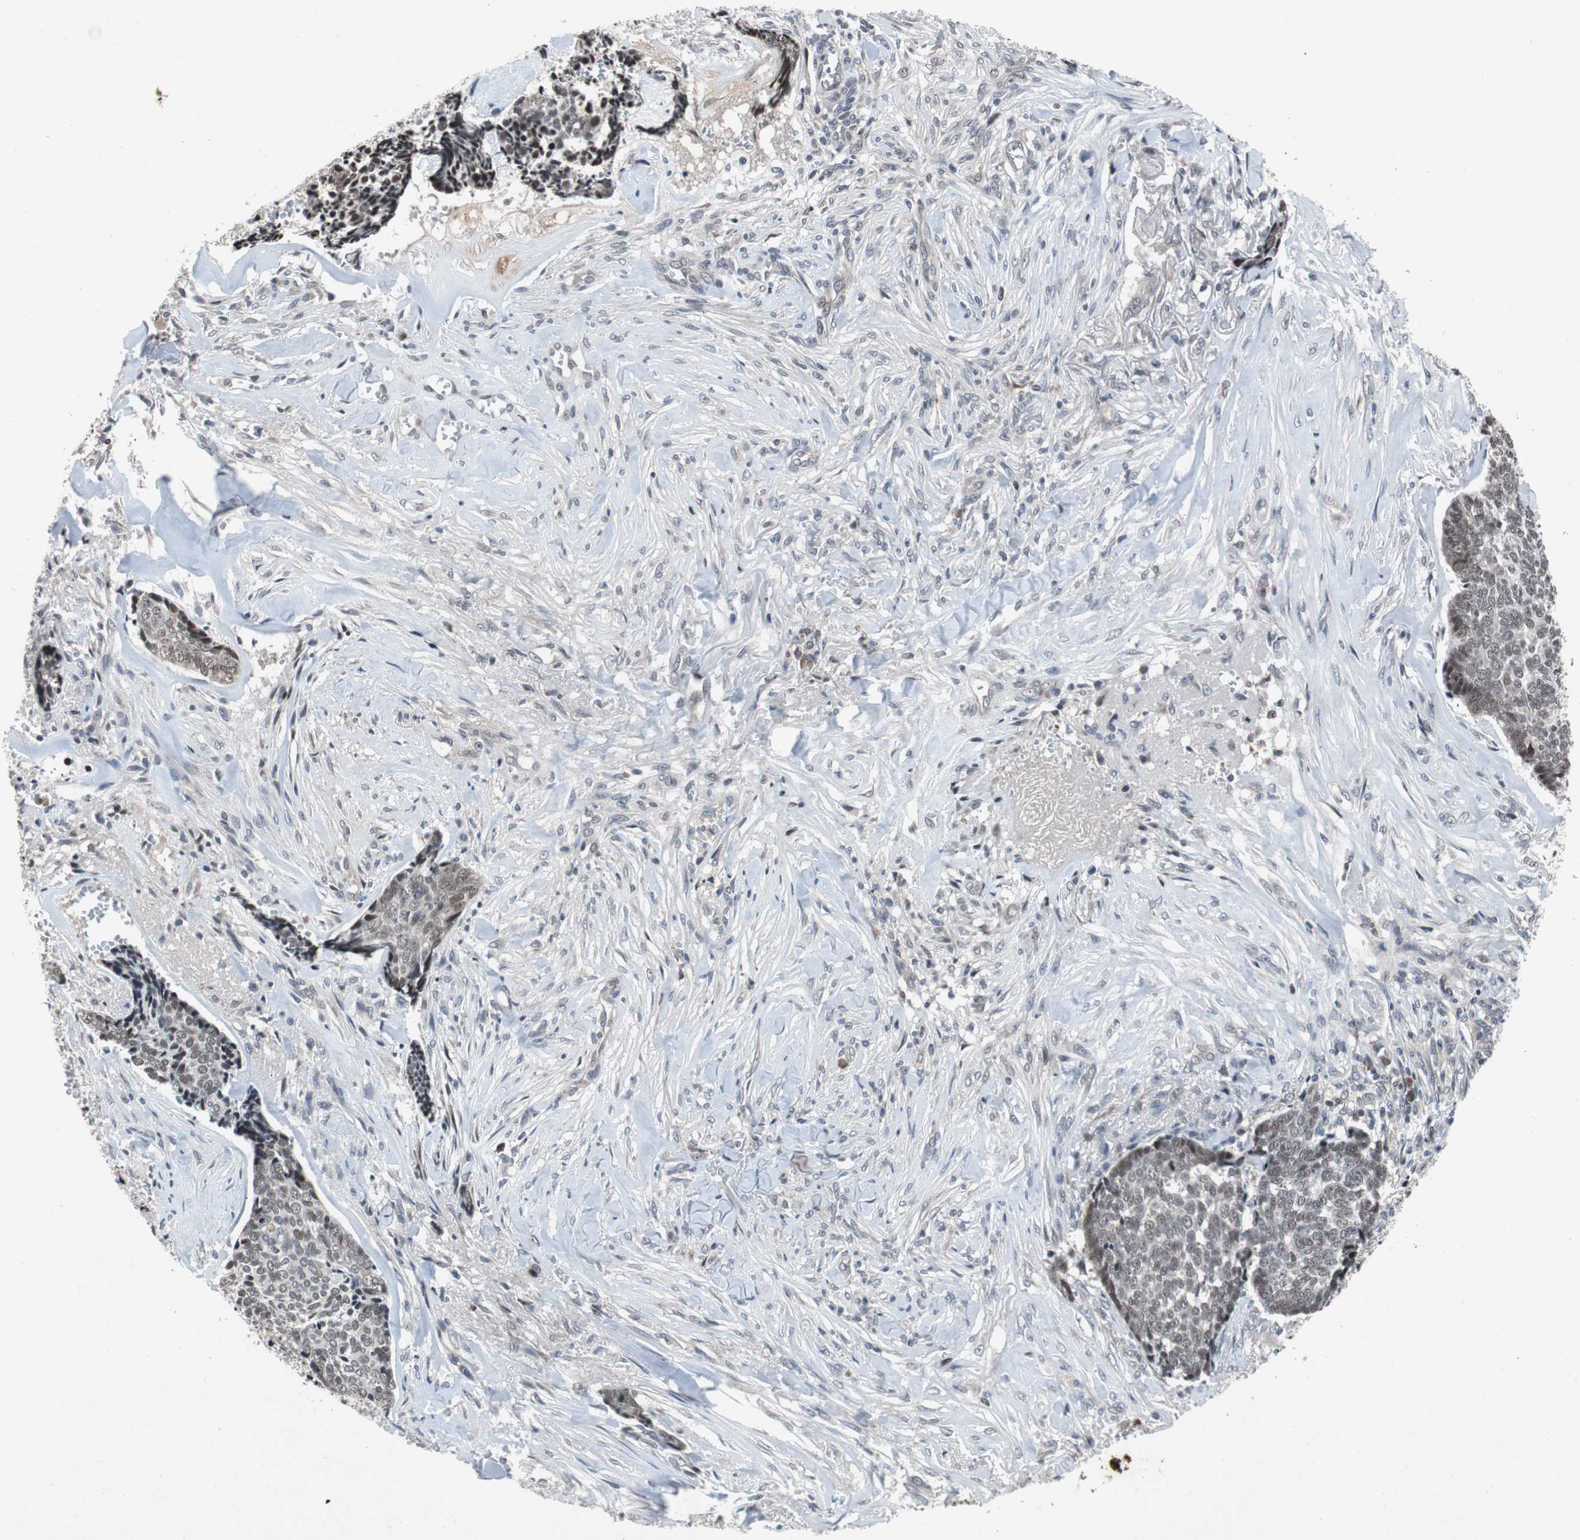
{"staining": {"intensity": "moderate", "quantity": ">75%", "location": "nuclear"}, "tissue": "skin cancer", "cell_type": "Tumor cells", "image_type": "cancer", "snomed": [{"axis": "morphology", "description": "Basal cell carcinoma"}, {"axis": "topography", "description": "Skin"}], "caption": "Moderate nuclear protein staining is seen in about >75% of tumor cells in skin cancer. Nuclei are stained in blue.", "gene": "TP63", "patient": {"sex": "male", "age": 84}}